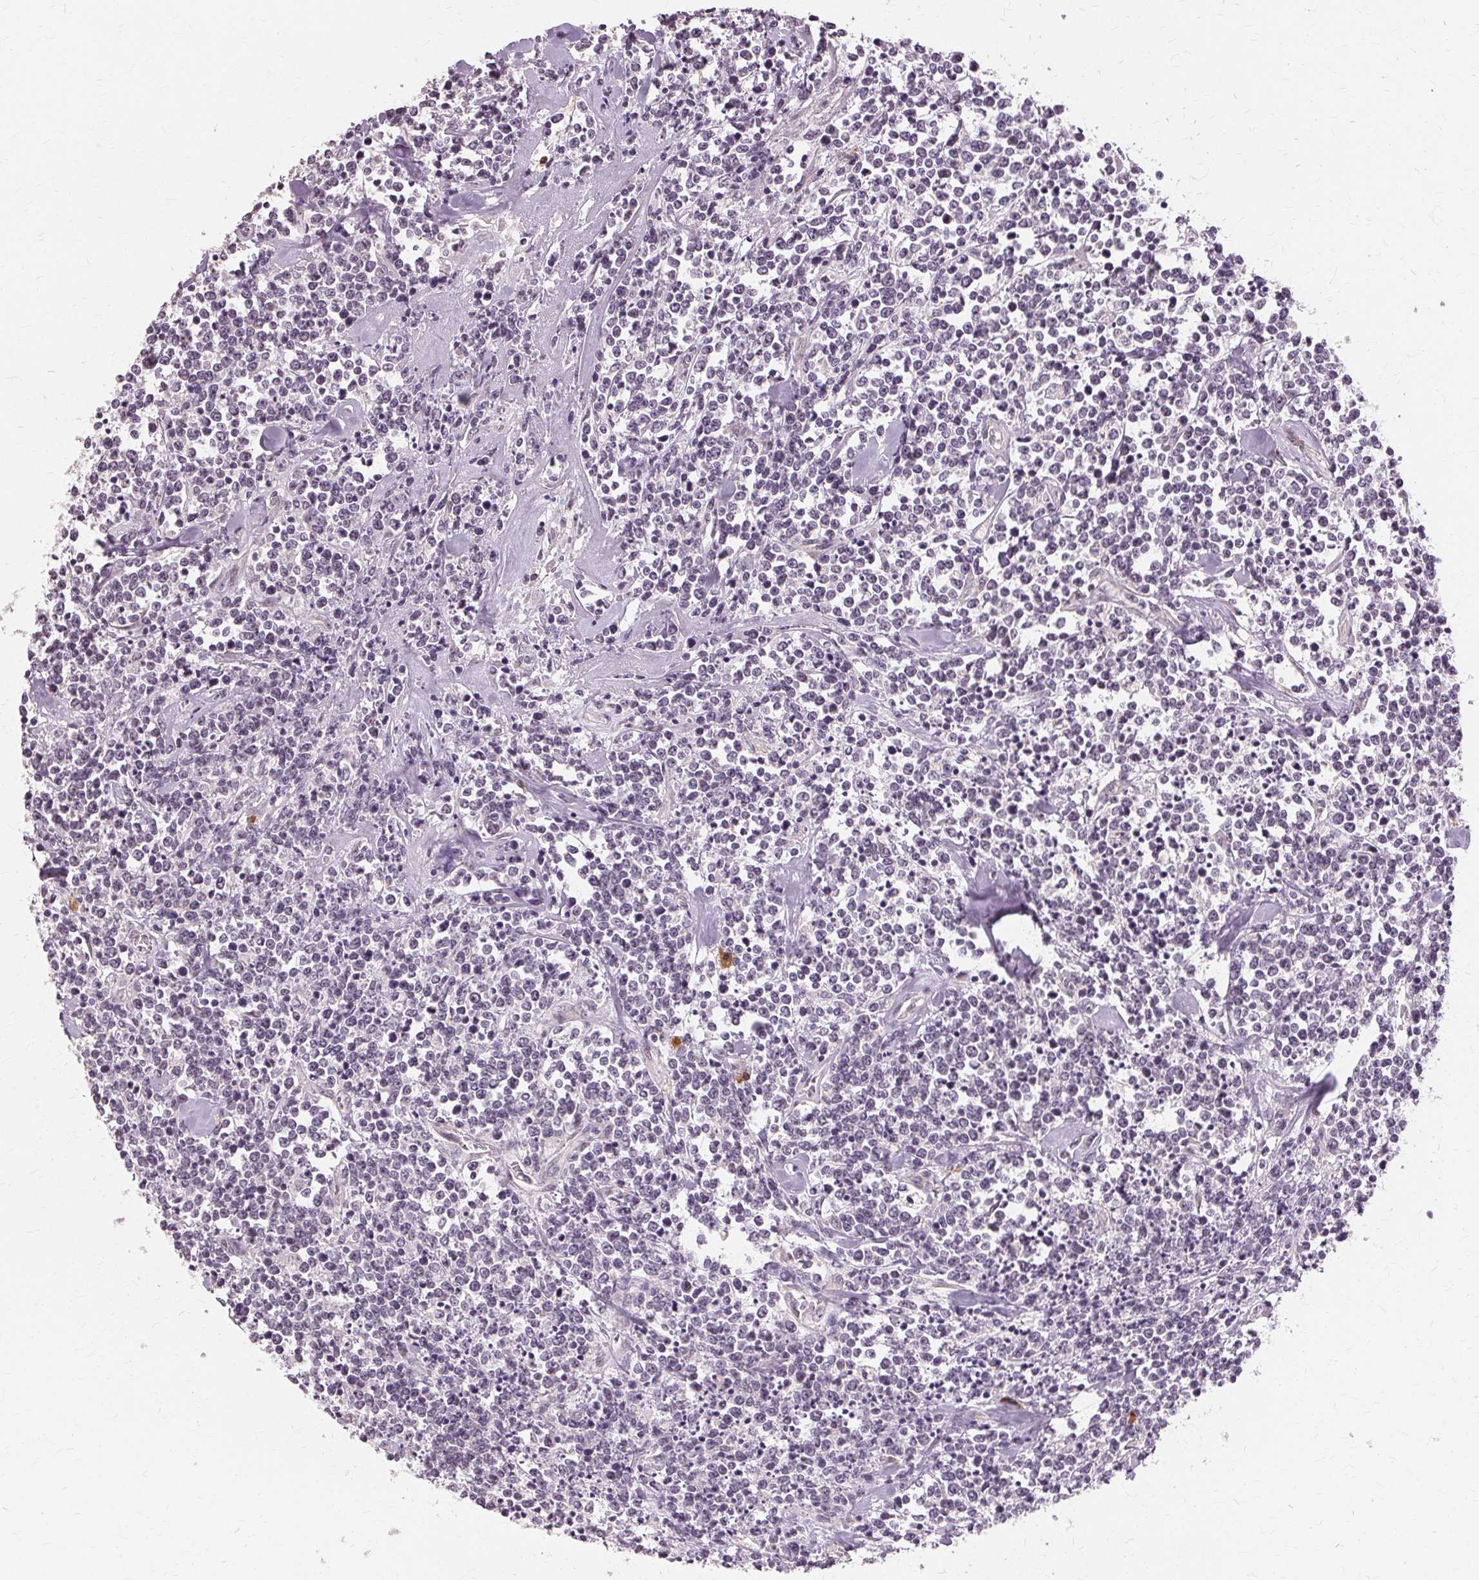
{"staining": {"intensity": "negative", "quantity": "none", "location": "none"}, "tissue": "lymphoma", "cell_type": "Tumor cells", "image_type": "cancer", "snomed": [{"axis": "morphology", "description": "Malignant lymphoma, non-Hodgkin's type, High grade"}, {"axis": "topography", "description": "Colon"}], "caption": "This is a histopathology image of IHC staining of malignant lymphoma, non-Hodgkin's type (high-grade), which shows no staining in tumor cells.", "gene": "SIGLEC6", "patient": {"sex": "male", "age": 82}}